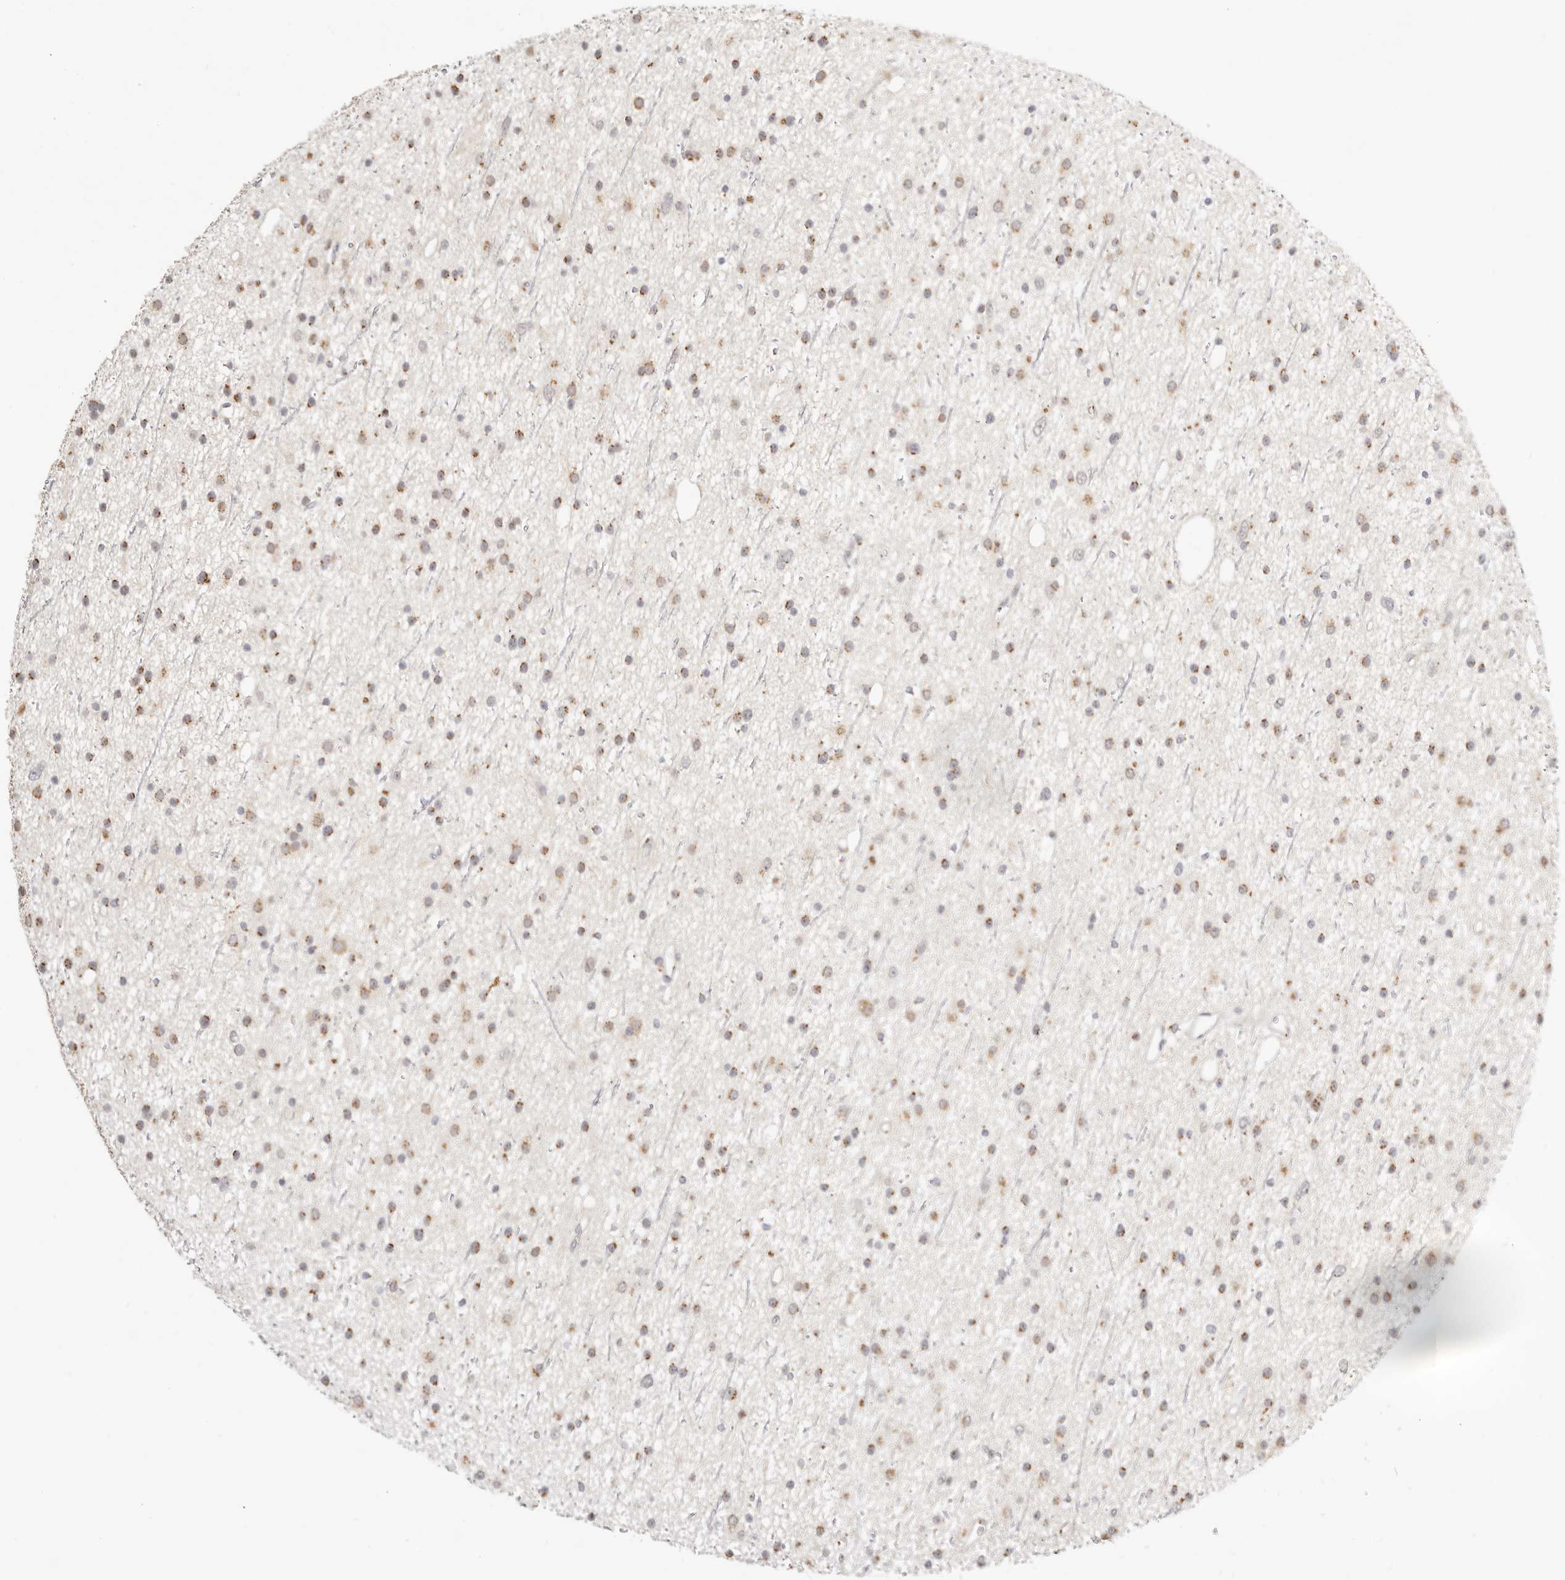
{"staining": {"intensity": "moderate", "quantity": ">75%", "location": "cytoplasmic/membranous"}, "tissue": "glioma", "cell_type": "Tumor cells", "image_type": "cancer", "snomed": [{"axis": "morphology", "description": "Glioma, malignant, Low grade"}, {"axis": "topography", "description": "Cerebral cortex"}], "caption": "Protein expression analysis of human malignant low-grade glioma reveals moderate cytoplasmic/membranous positivity in about >75% of tumor cells. (DAB IHC with brightfield microscopy, high magnification).", "gene": "FAM20B", "patient": {"sex": "female", "age": 39}}